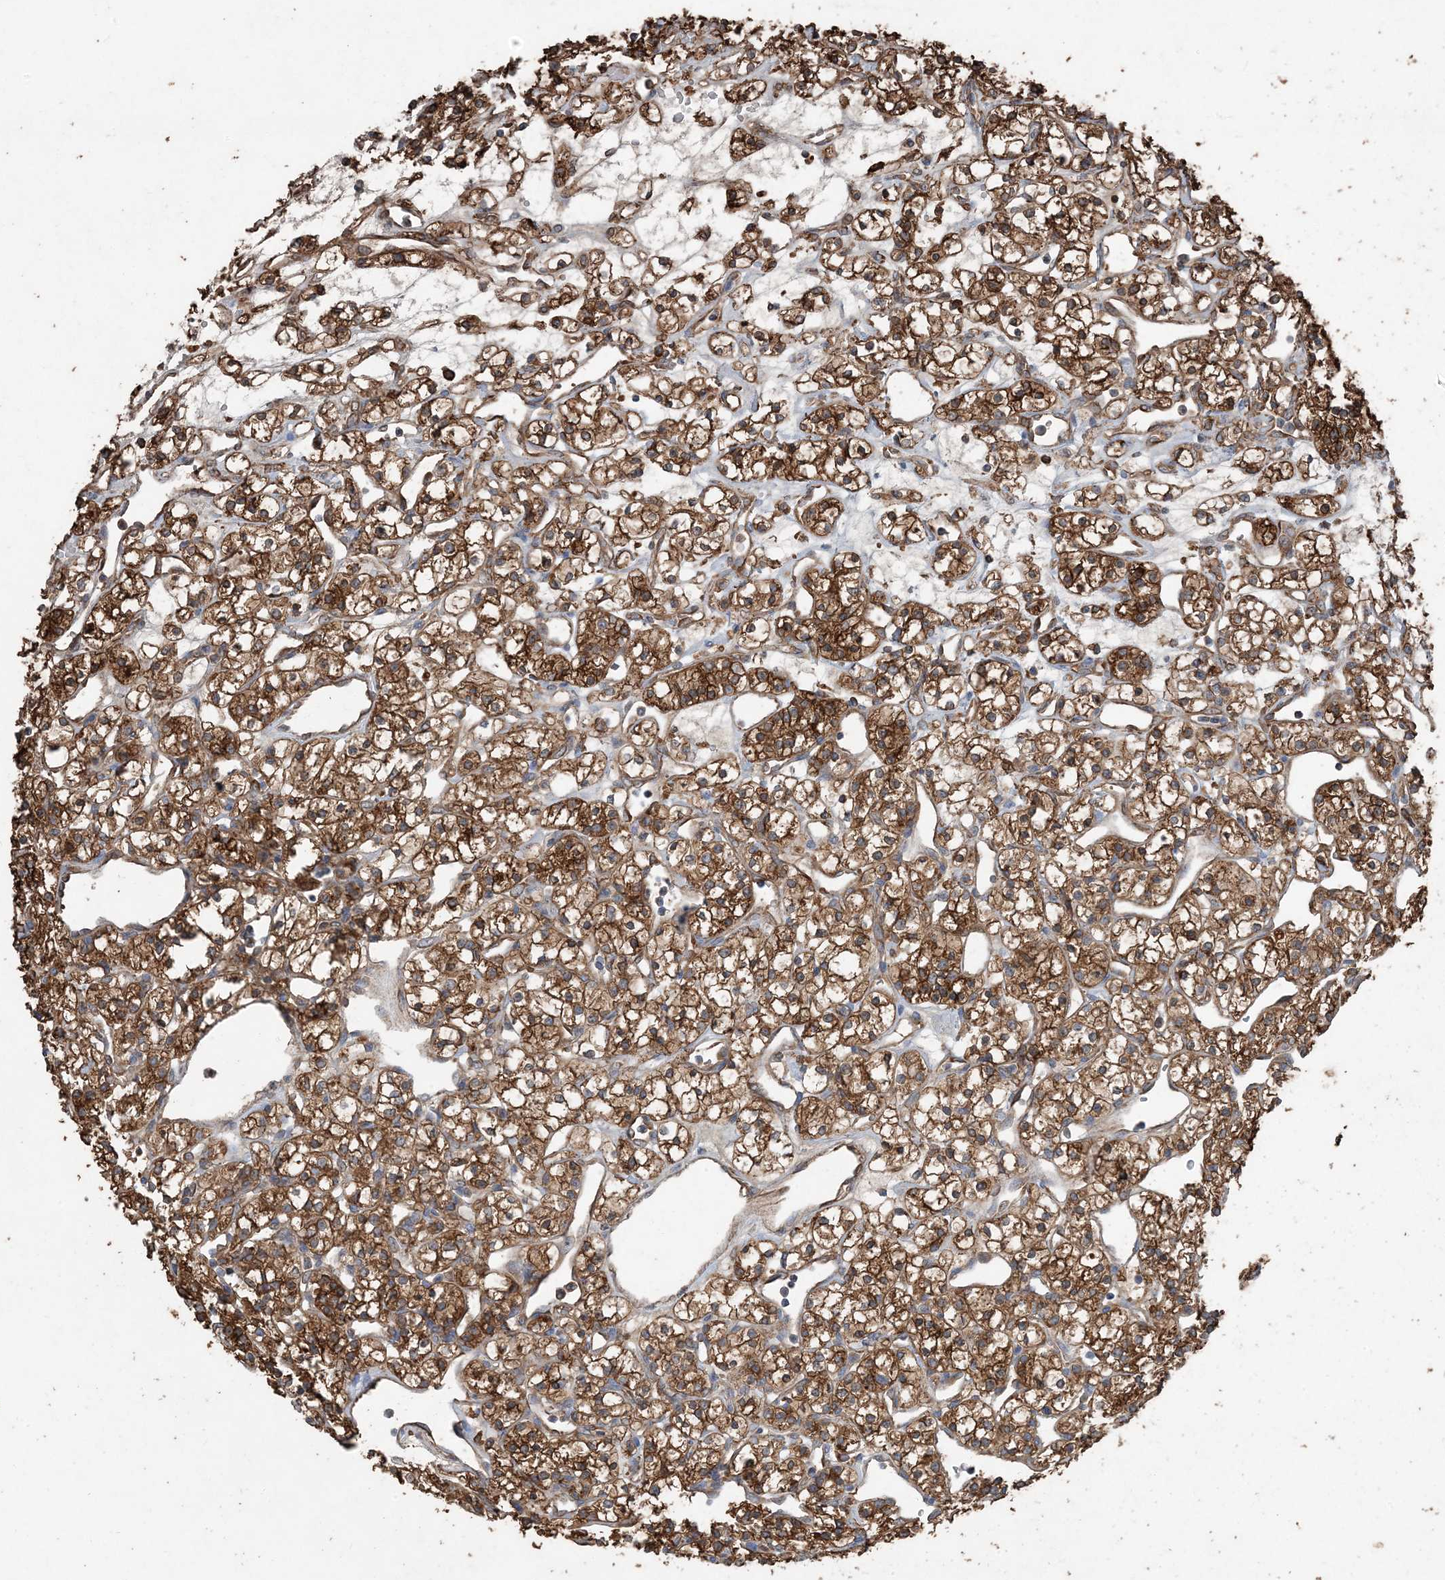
{"staining": {"intensity": "strong", "quantity": ">75%", "location": "cytoplasmic/membranous"}, "tissue": "renal cancer", "cell_type": "Tumor cells", "image_type": "cancer", "snomed": [{"axis": "morphology", "description": "Adenocarcinoma, NOS"}, {"axis": "topography", "description": "Kidney"}], "caption": "IHC histopathology image of neoplastic tissue: adenocarcinoma (renal) stained using IHC reveals high levels of strong protein expression localized specifically in the cytoplasmic/membranous of tumor cells, appearing as a cytoplasmic/membranous brown color.", "gene": "PDIA6", "patient": {"sex": "female", "age": 60}}